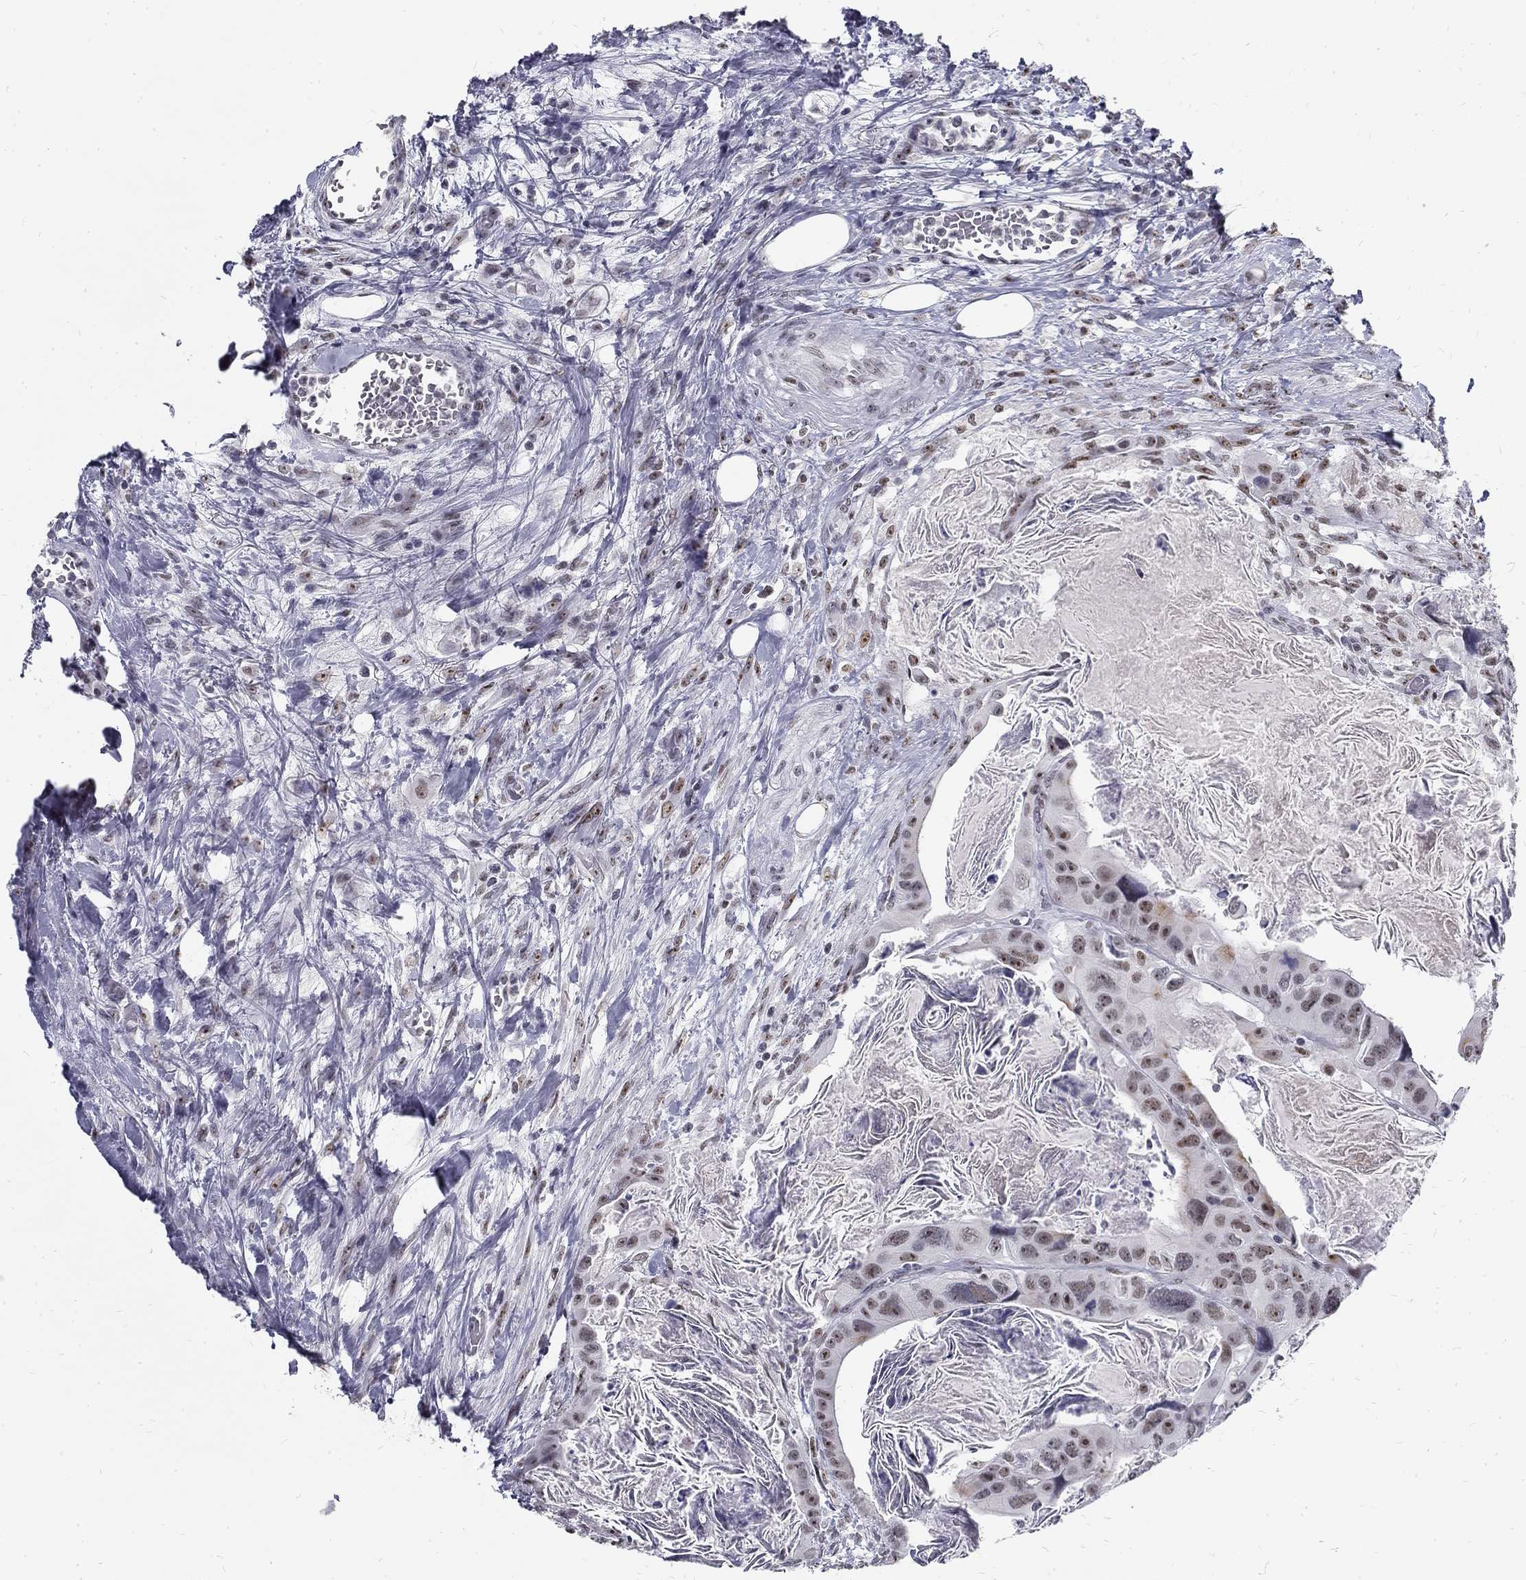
{"staining": {"intensity": "weak", "quantity": ">75%", "location": "nuclear"}, "tissue": "colorectal cancer", "cell_type": "Tumor cells", "image_type": "cancer", "snomed": [{"axis": "morphology", "description": "Adenocarcinoma, NOS"}, {"axis": "topography", "description": "Rectum"}], "caption": "Weak nuclear positivity for a protein is present in approximately >75% of tumor cells of adenocarcinoma (colorectal) using immunohistochemistry.", "gene": "SNORC", "patient": {"sex": "male", "age": 64}}